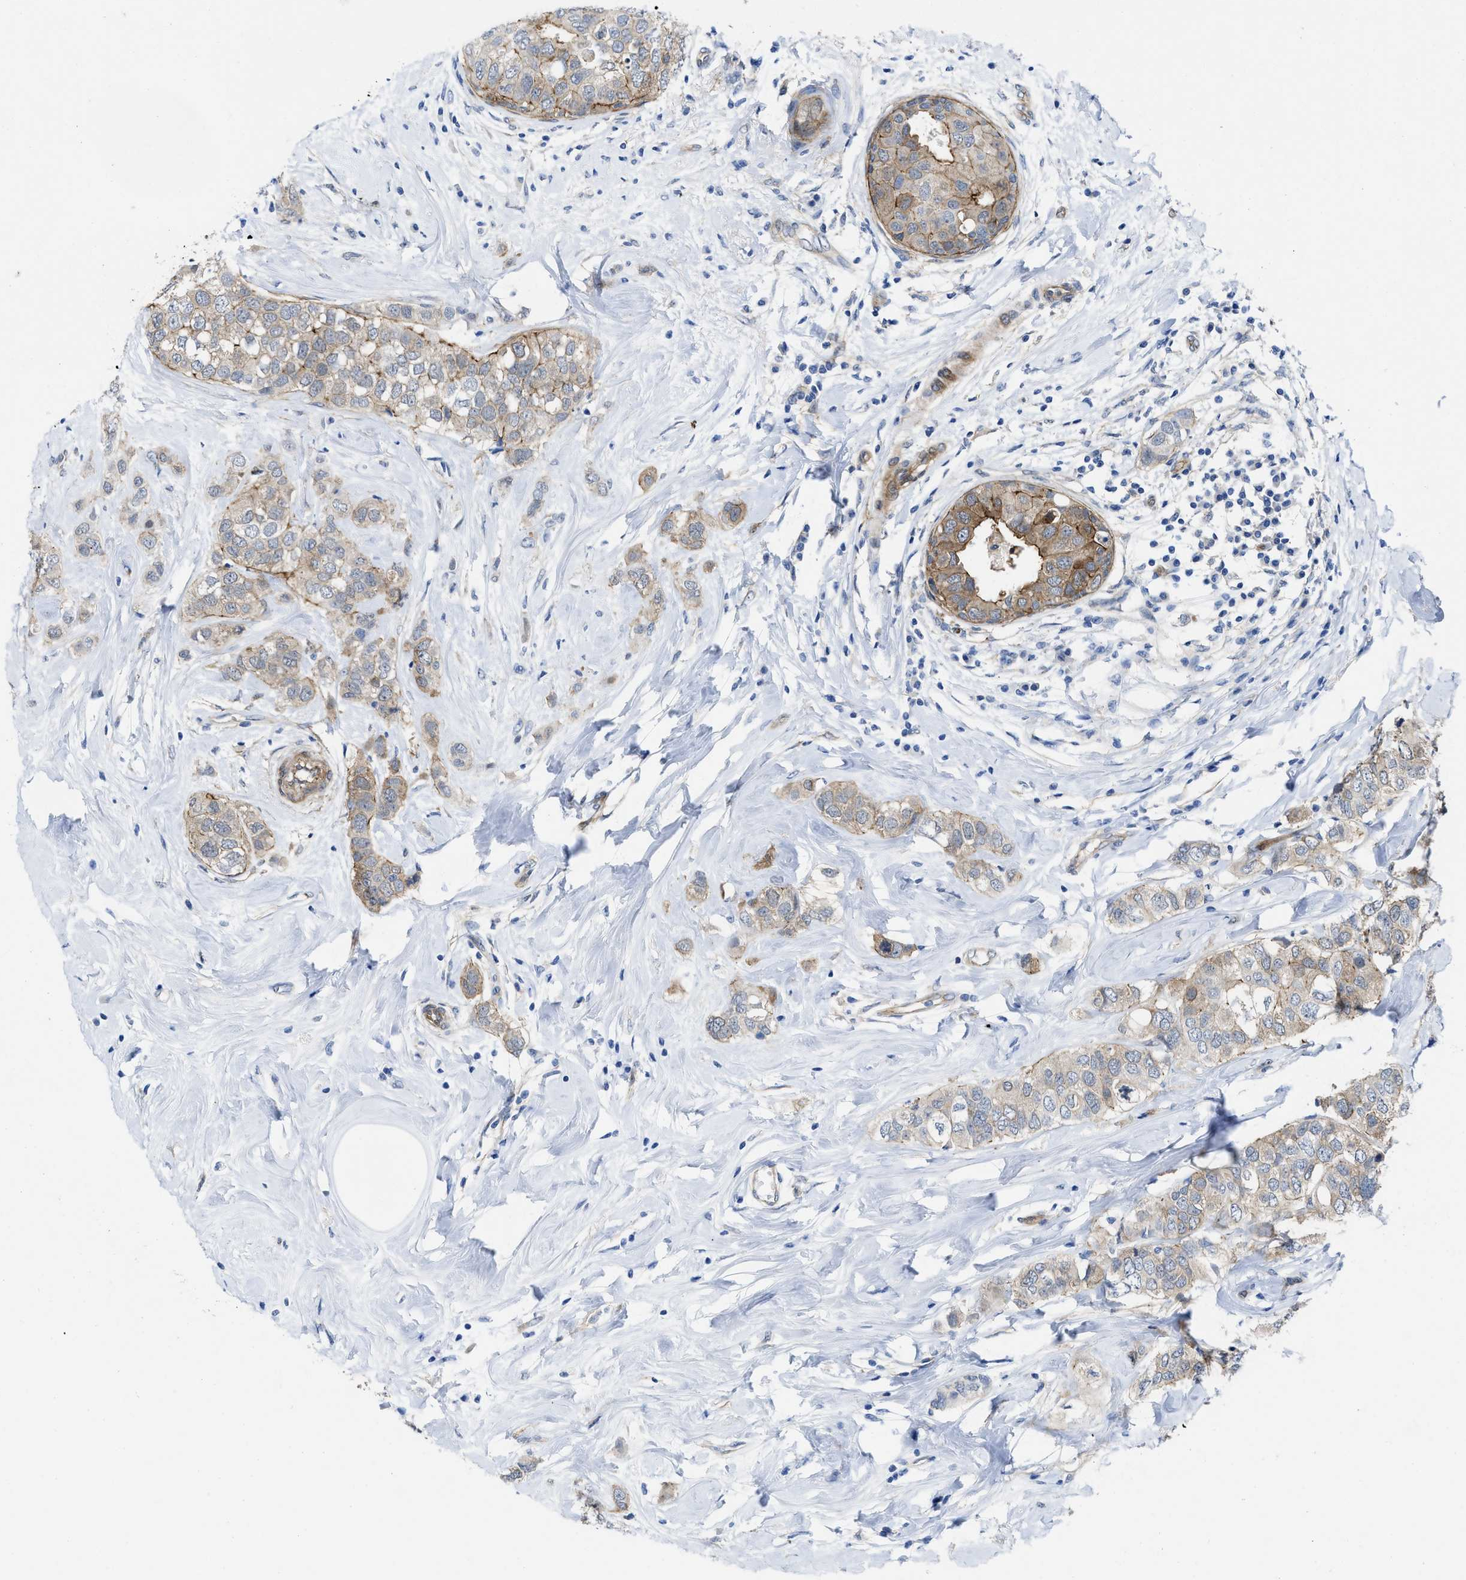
{"staining": {"intensity": "weak", "quantity": "25%-75%", "location": "cytoplasmic/membranous"}, "tissue": "breast cancer", "cell_type": "Tumor cells", "image_type": "cancer", "snomed": [{"axis": "morphology", "description": "Duct carcinoma"}, {"axis": "topography", "description": "Breast"}], "caption": "DAB (3,3'-diaminobenzidine) immunohistochemical staining of human breast cancer (intraductal carcinoma) shows weak cytoplasmic/membranous protein expression in about 25%-75% of tumor cells.", "gene": "PDLIM5", "patient": {"sex": "female", "age": 50}}